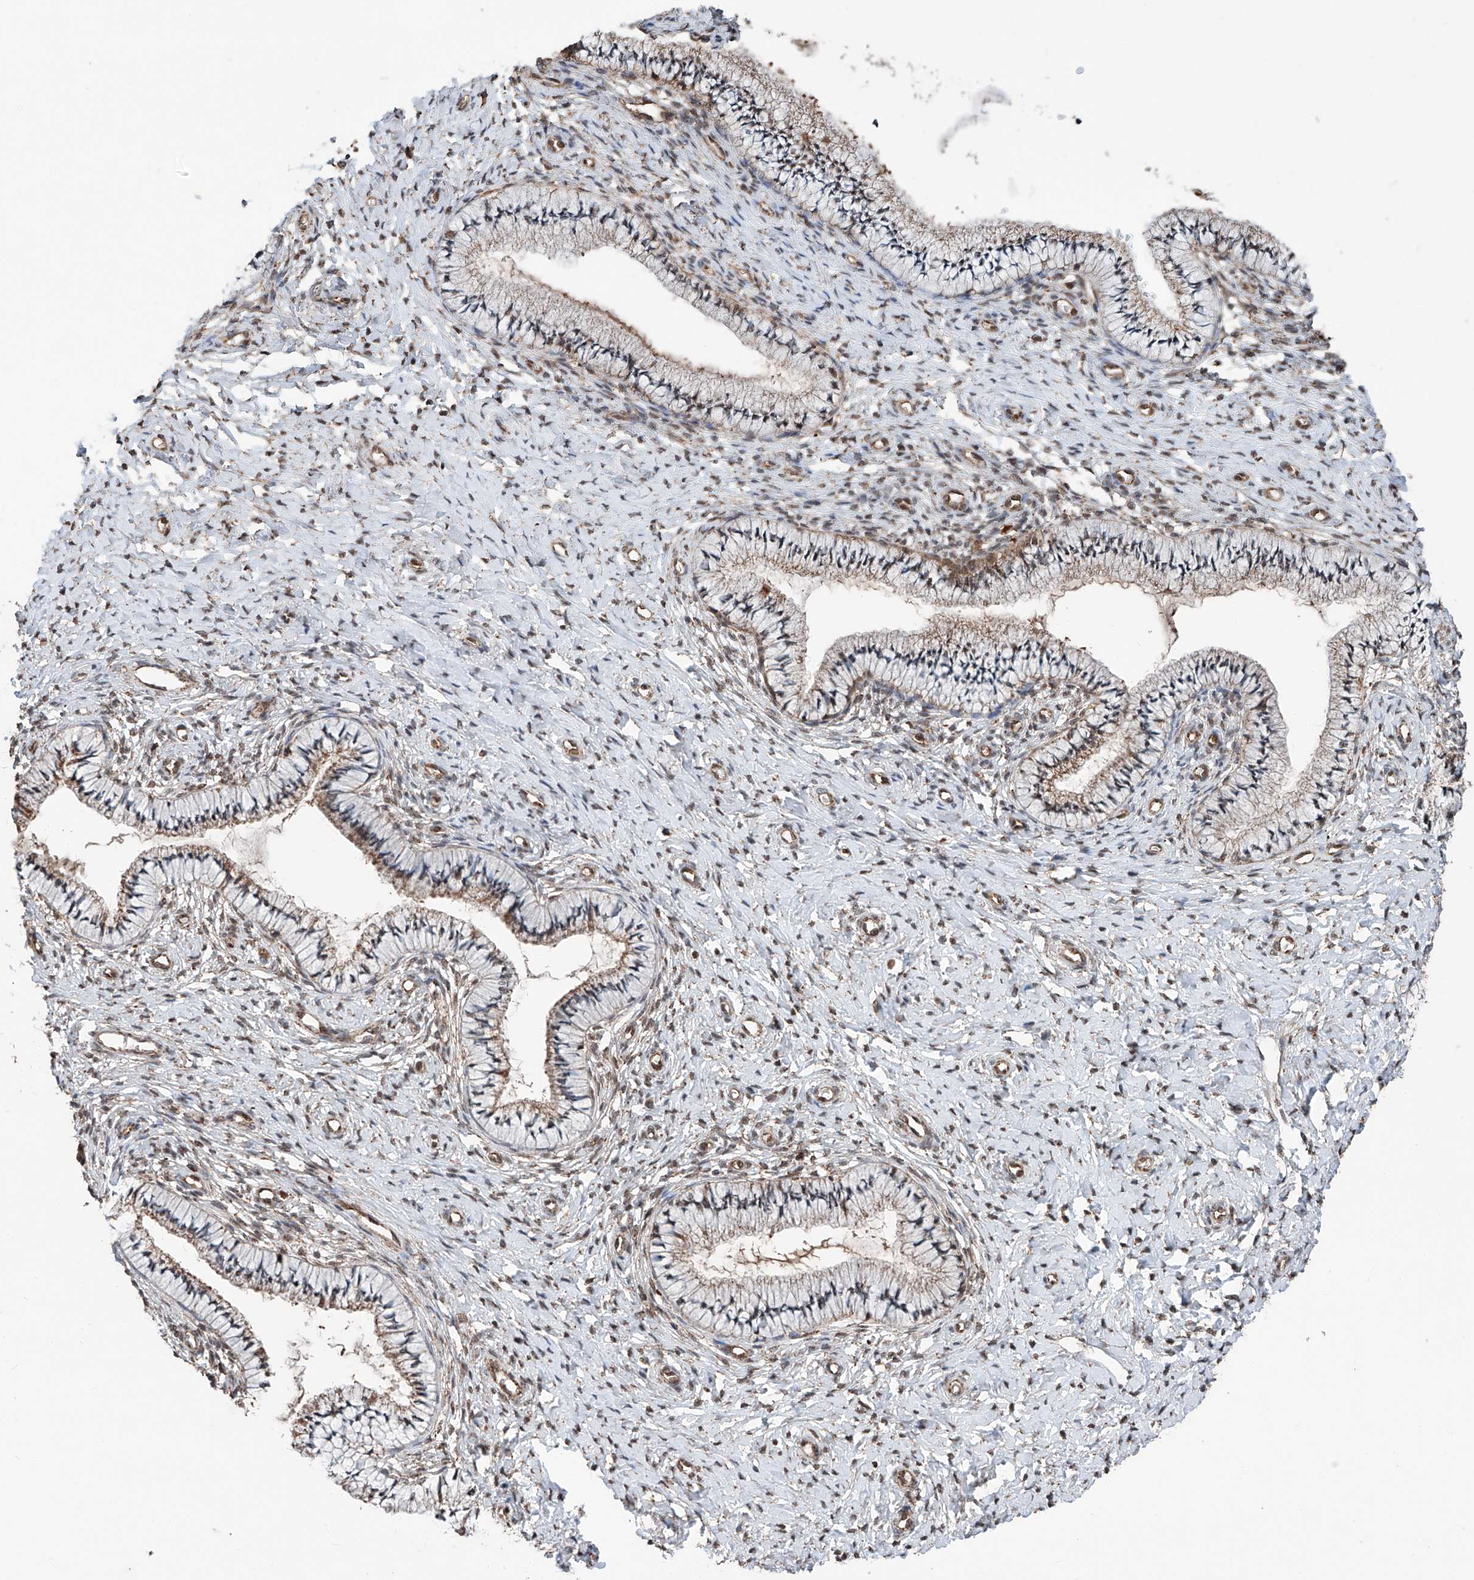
{"staining": {"intensity": "moderate", "quantity": ">75%", "location": "cytoplasmic/membranous"}, "tissue": "cervix", "cell_type": "Glandular cells", "image_type": "normal", "snomed": [{"axis": "morphology", "description": "Normal tissue, NOS"}, {"axis": "topography", "description": "Cervix"}], "caption": "Immunohistochemistry (IHC) photomicrograph of unremarkable cervix: human cervix stained using immunohistochemistry exhibits medium levels of moderate protein expression localized specifically in the cytoplasmic/membranous of glandular cells, appearing as a cytoplasmic/membranous brown color.", "gene": "ZNF445", "patient": {"sex": "female", "age": 36}}